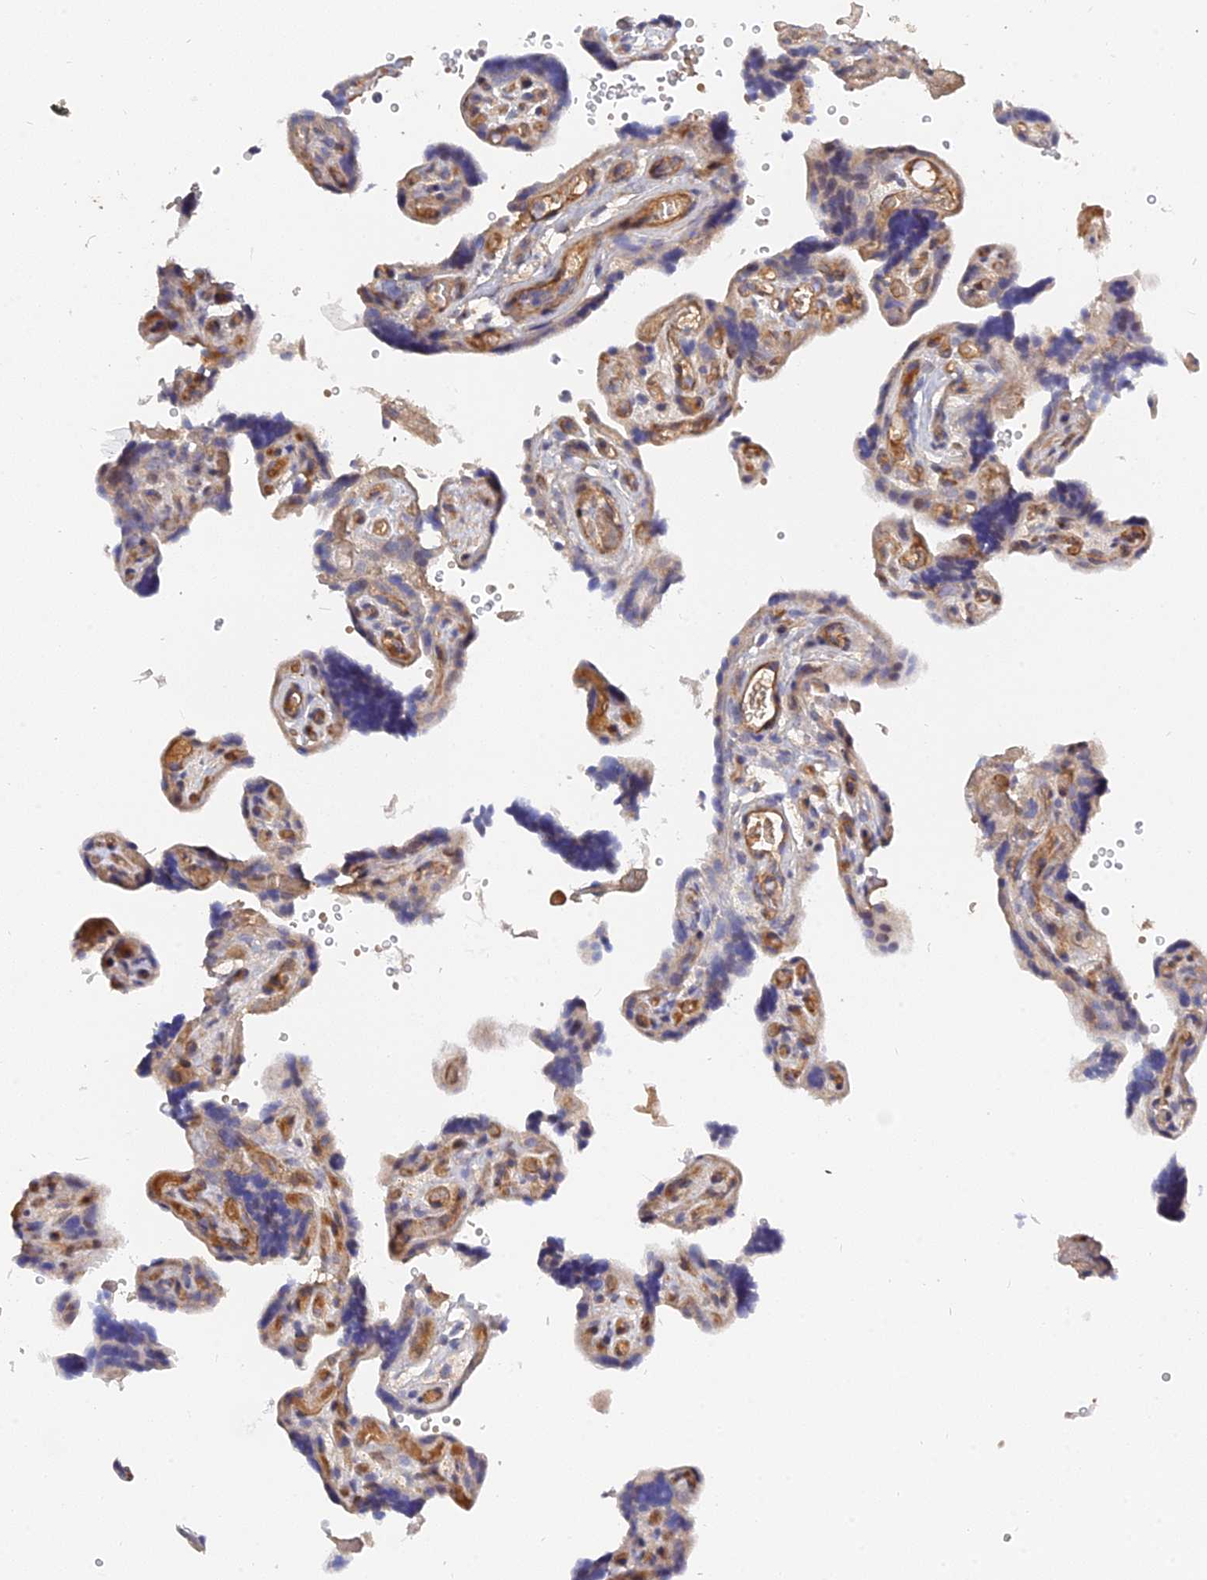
{"staining": {"intensity": "negative", "quantity": "none", "location": "none"}, "tissue": "placenta", "cell_type": "Trophoblastic cells", "image_type": "normal", "snomed": [{"axis": "morphology", "description": "Normal tissue, NOS"}, {"axis": "topography", "description": "Placenta"}], "caption": "Immunohistochemistry (IHC) of normal placenta shows no staining in trophoblastic cells.", "gene": "MRPL35", "patient": {"sex": "female", "age": 30}}